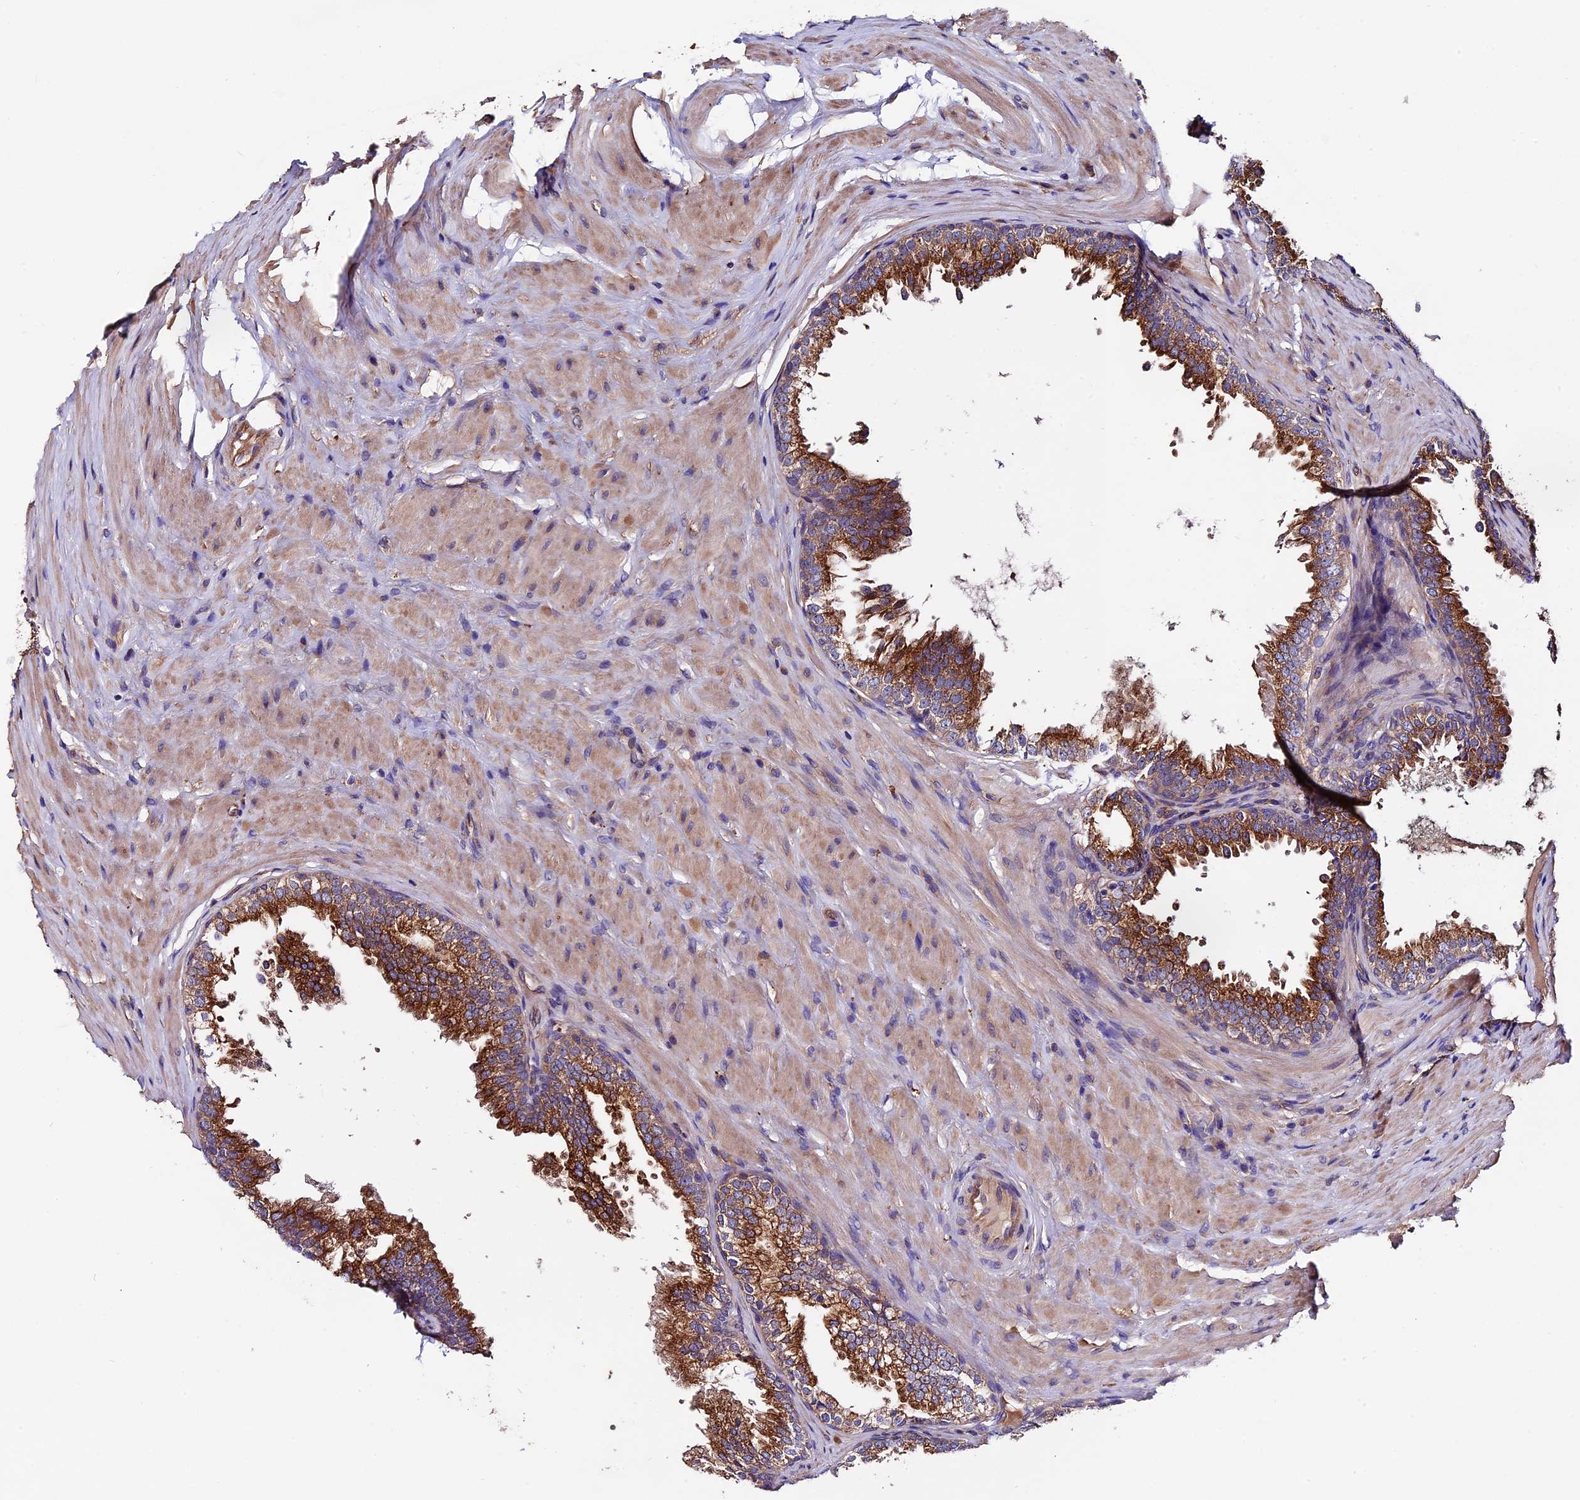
{"staining": {"intensity": "strong", "quantity": ">75%", "location": "cytoplasmic/membranous"}, "tissue": "prostate", "cell_type": "Glandular cells", "image_type": "normal", "snomed": [{"axis": "morphology", "description": "Normal tissue, NOS"}, {"axis": "topography", "description": "Prostate"}], "caption": "This photomicrograph exhibits benign prostate stained with IHC to label a protein in brown. The cytoplasmic/membranous of glandular cells show strong positivity for the protein. Nuclei are counter-stained blue.", "gene": "CLN5", "patient": {"sex": "male", "age": 60}}